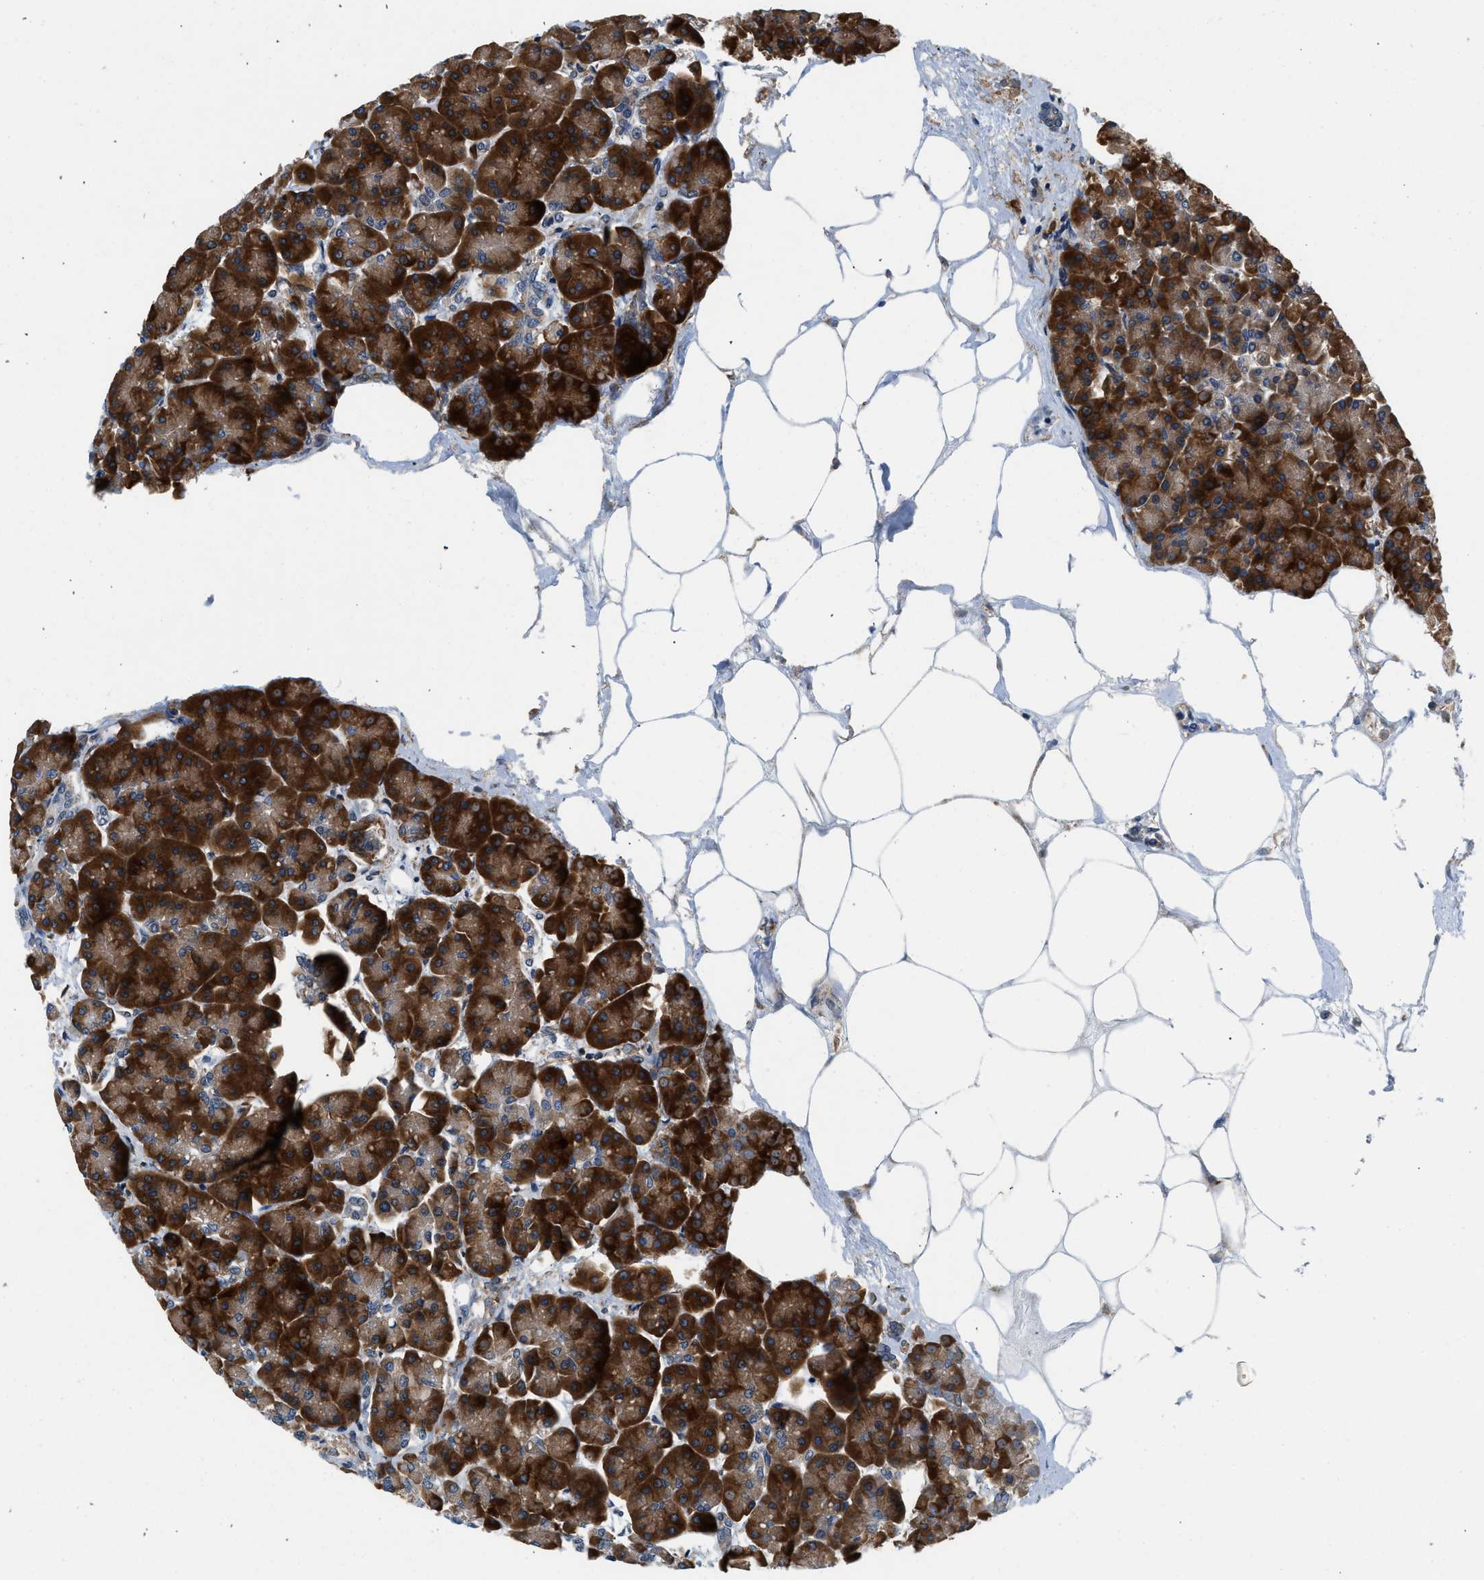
{"staining": {"intensity": "strong", "quantity": ">75%", "location": "cytoplasmic/membranous"}, "tissue": "pancreas", "cell_type": "Exocrine glandular cells", "image_type": "normal", "snomed": [{"axis": "morphology", "description": "Normal tissue, NOS"}, {"axis": "topography", "description": "Pancreas"}], "caption": "Approximately >75% of exocrine glandular cells in normal pancreas exhibit strong cytoplasmic/membranous protein staining as visualized by brown immunohistochemical staining.", "gene": "PA2G4", "patient": {"sex": "female", "age": 70}}